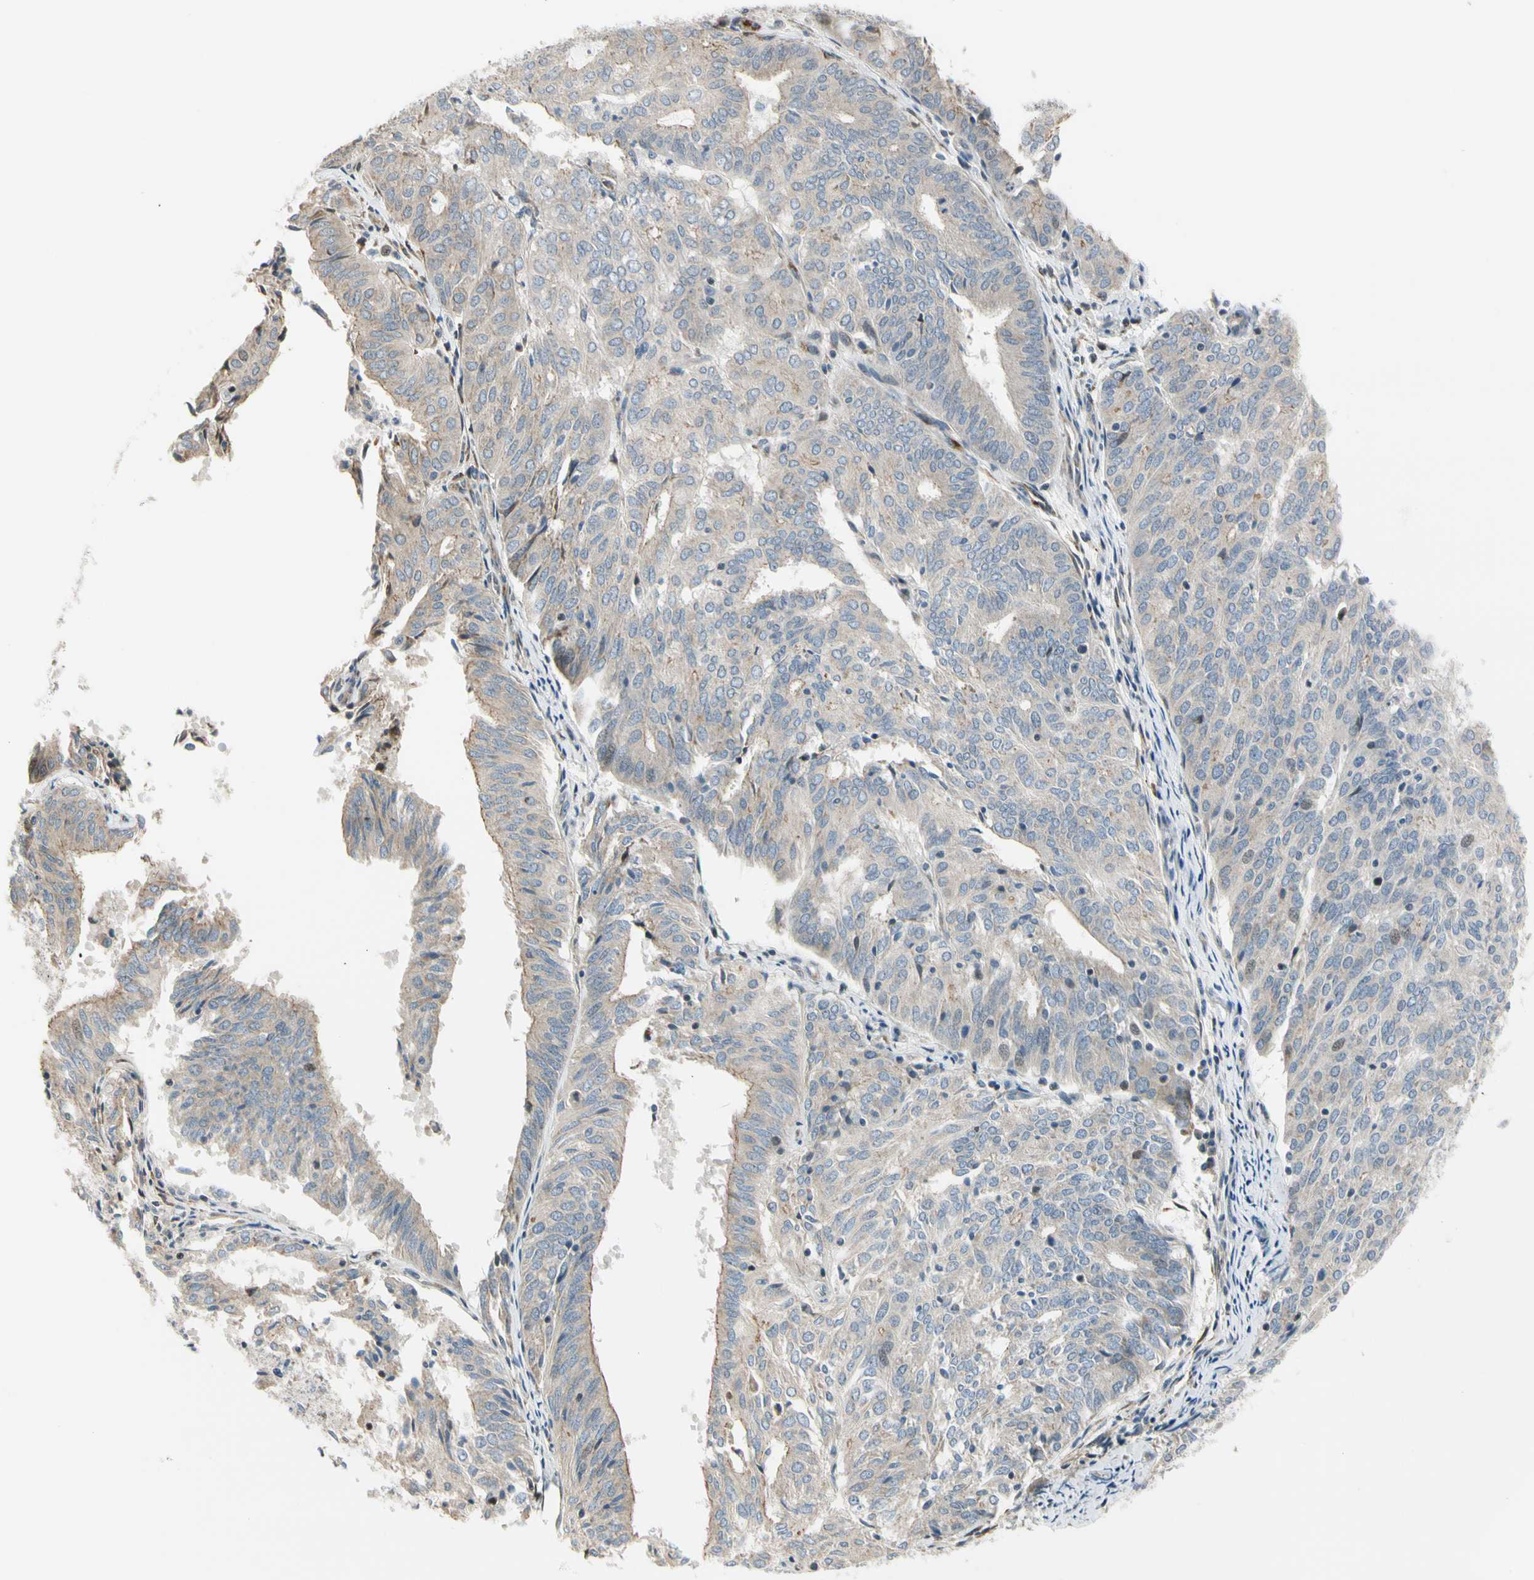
{"staining": {"intensity": "weak", "quantity": "<25%", "location": "cytoplasmic/membranous"}, "tissue": "endometrial cancer", "cell_type": "Tumor cells", "image_type": "cancer", "snomed": [{"axis": "morphology", "description": "Adenocarcinoma, NOS"}, {"axis": "topography", "description": "Uterus"}], "caption": "This is an immunohistochemistry photomicrograph of human adenocarcinoma (endometrial). There is no expression in tumor cells.", "gene": "NPDC1", "patient": {"sex": "female", "age": 60}}